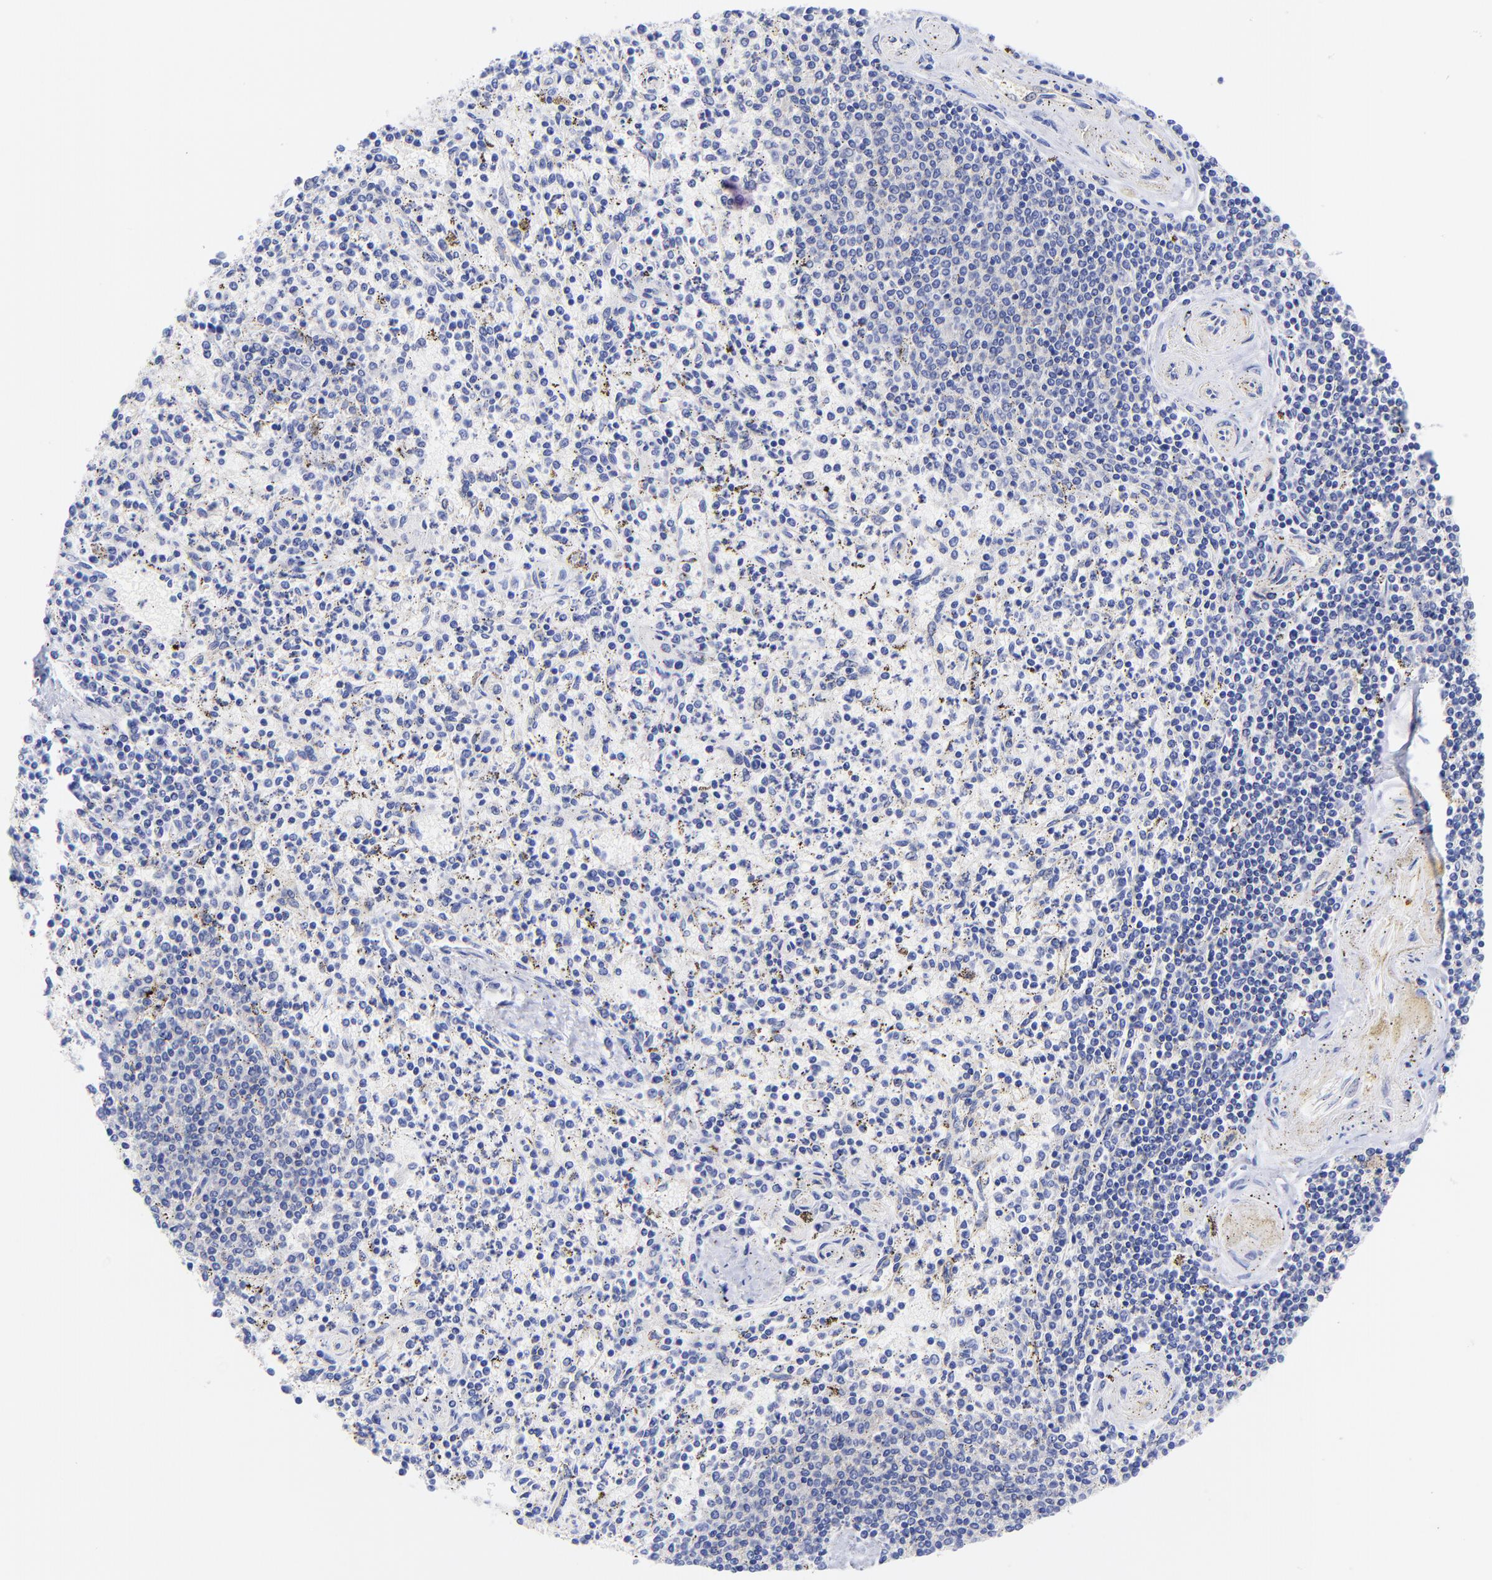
{"staining": {"intensity": "negative", "quantity": "none", "location": "none"}, "tissue": "spleen", "cell_type": "Cells in red pulp", "image_type": "normal", "snomed": [{"axis": "morphology", "description": "Normal tissue, NOS"}, {"axis": "topography", "description": "Spleen"}], "caption": "DAB (3,3'-diaminobenzidine) immunohistochemical staining of benign spleen reveals no significant positivity in cells in red pulp. (DAB (3,3'-diaminobenzidine) IHC, high magnification).", "gene": "GPHN", "patient": {"sex": "male", "age": 72}}